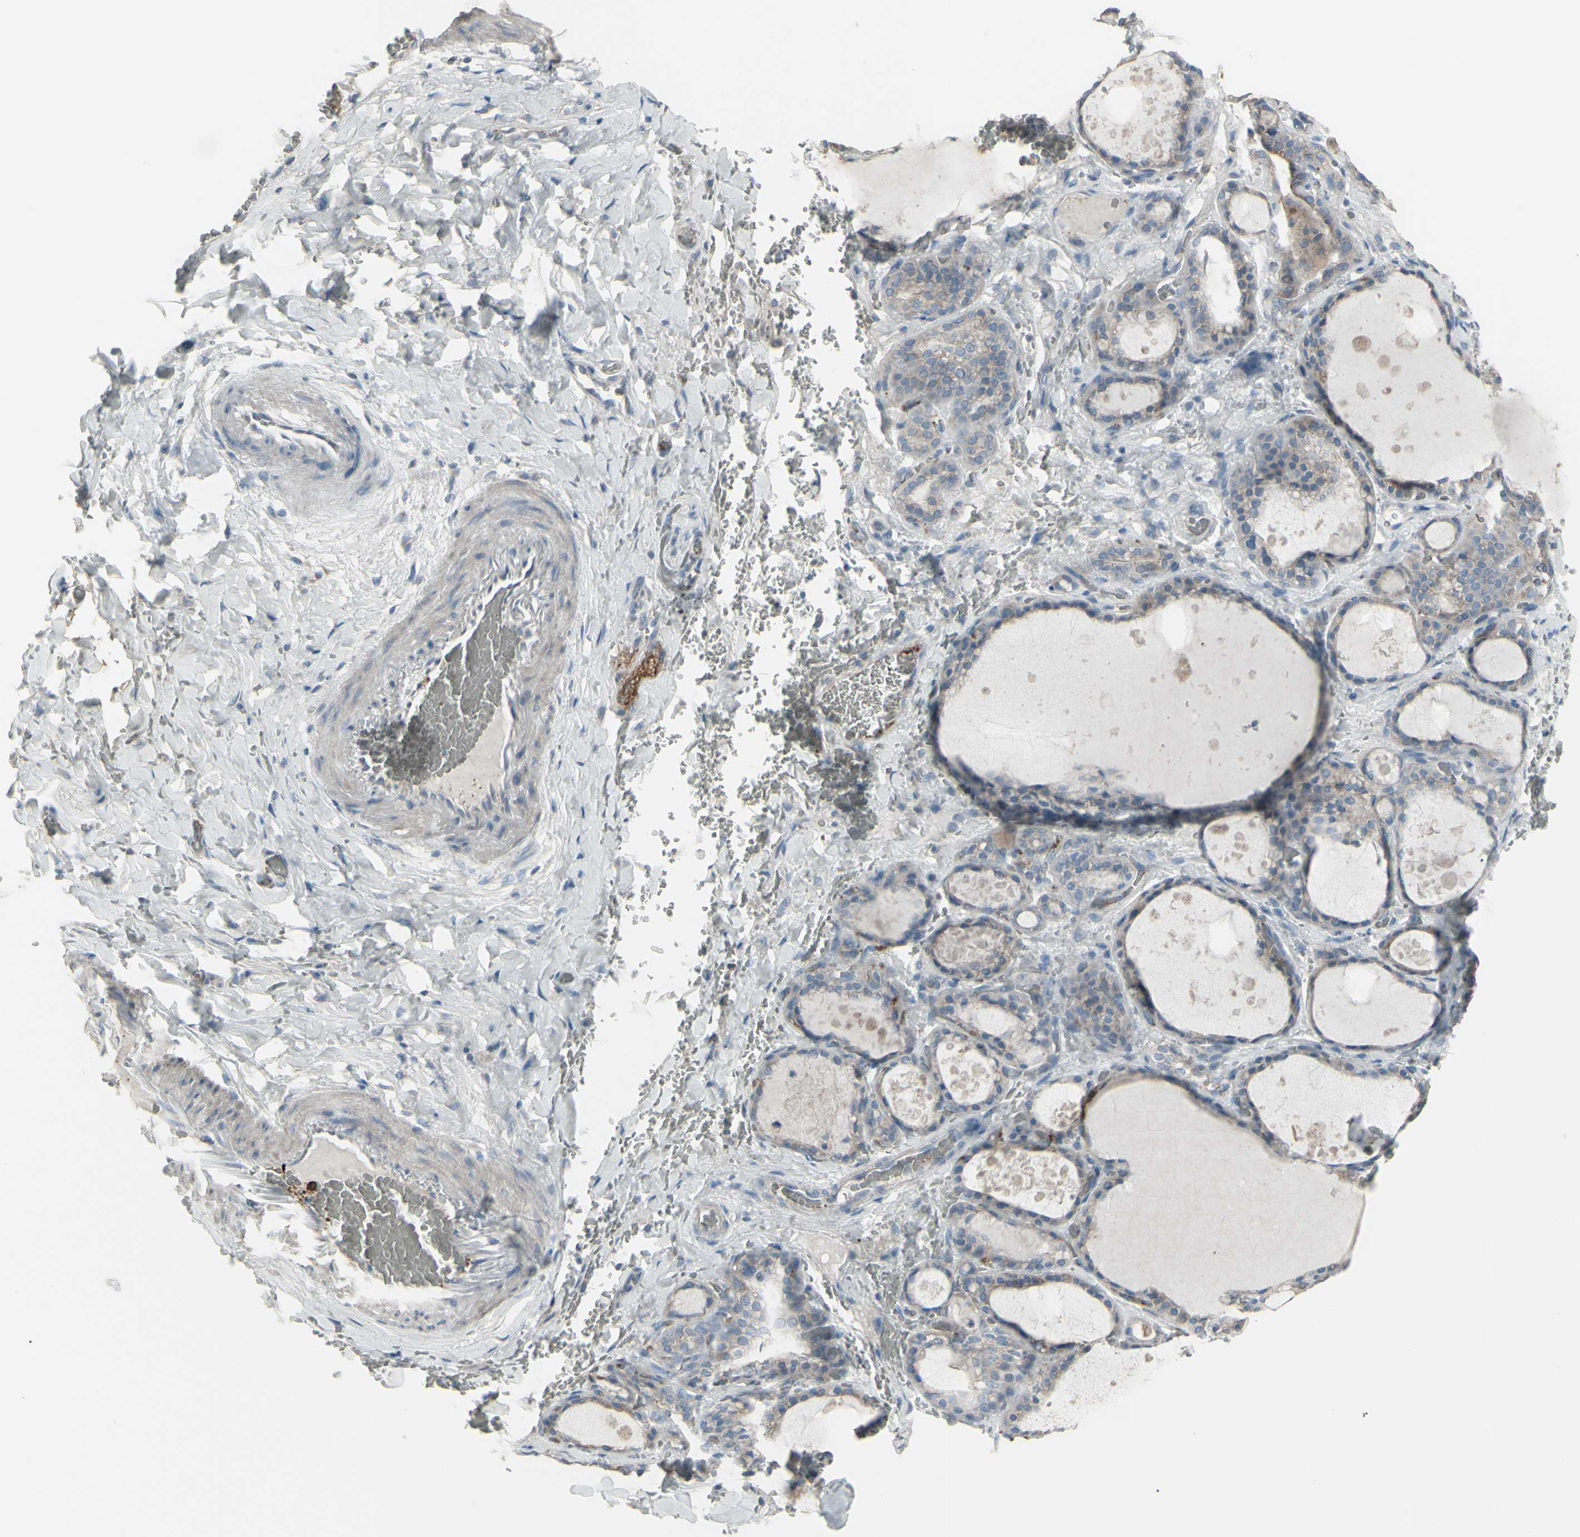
{"staining": {"intensity": "weak", "quantity": "25%-75%", "location": "cytoplasmic/membranous"}, "tissue": "thyroid gland", "cell_type": "Glandular cells", "image_type": "normal", "snomed": [{"axis": "morphology", "description": "Normal tissue, NOS"}, {"axis": "topography", "description": "Thyroid gland"}], "caption": "This is a histology image of IHC staining of benign thyroid gland, which shows weak positivity in the cytoplasmic/membranous of glandular cells.", "gene": "CD79B", "patient": {"sex": "male", "age": 61}}